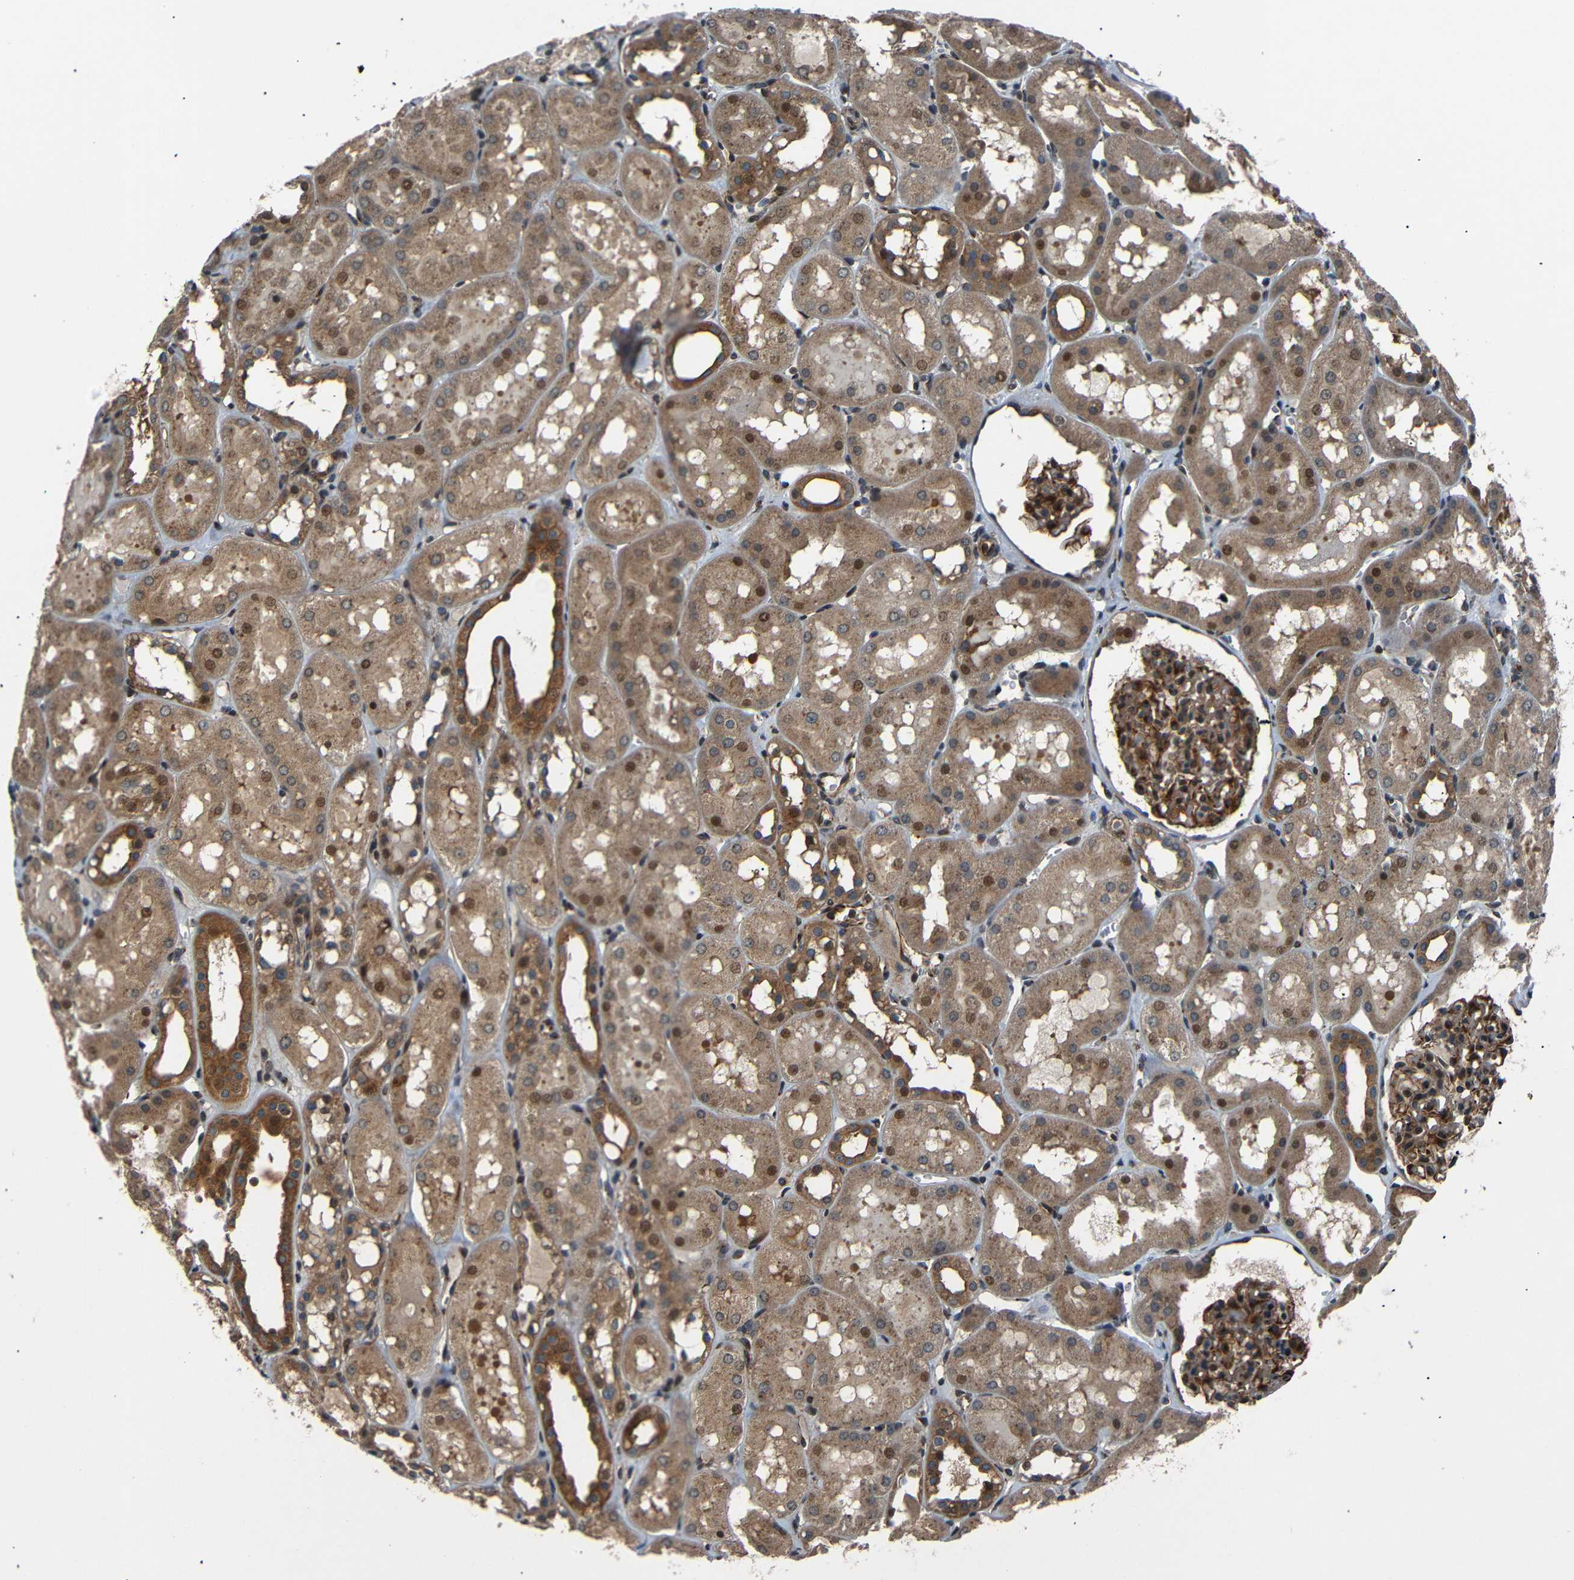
{"staining": {"intensity": "moderate", "quantity": ">75%", "location": "cytoplasmic/membranous,nuclear"}, "tissue": "kidney", "cell_type": "Cells in glomeruli", "image_type": "normal", "snomed": [{"axis": "morphology", "description": "Normal tissue, NOS"}, {"axis": "topography", "description": "Kidney"}, {"axis": "topography", "description": "Urinary bladder"}], "caption": "The micrograph reveals a brown stain indicating the presence of a protein in the cytoplasmic/membranous,nuclear of cells in glomeruli in kidney.", "gene": "AKAP9", "patient": {"sex": "male", "age": 16}}